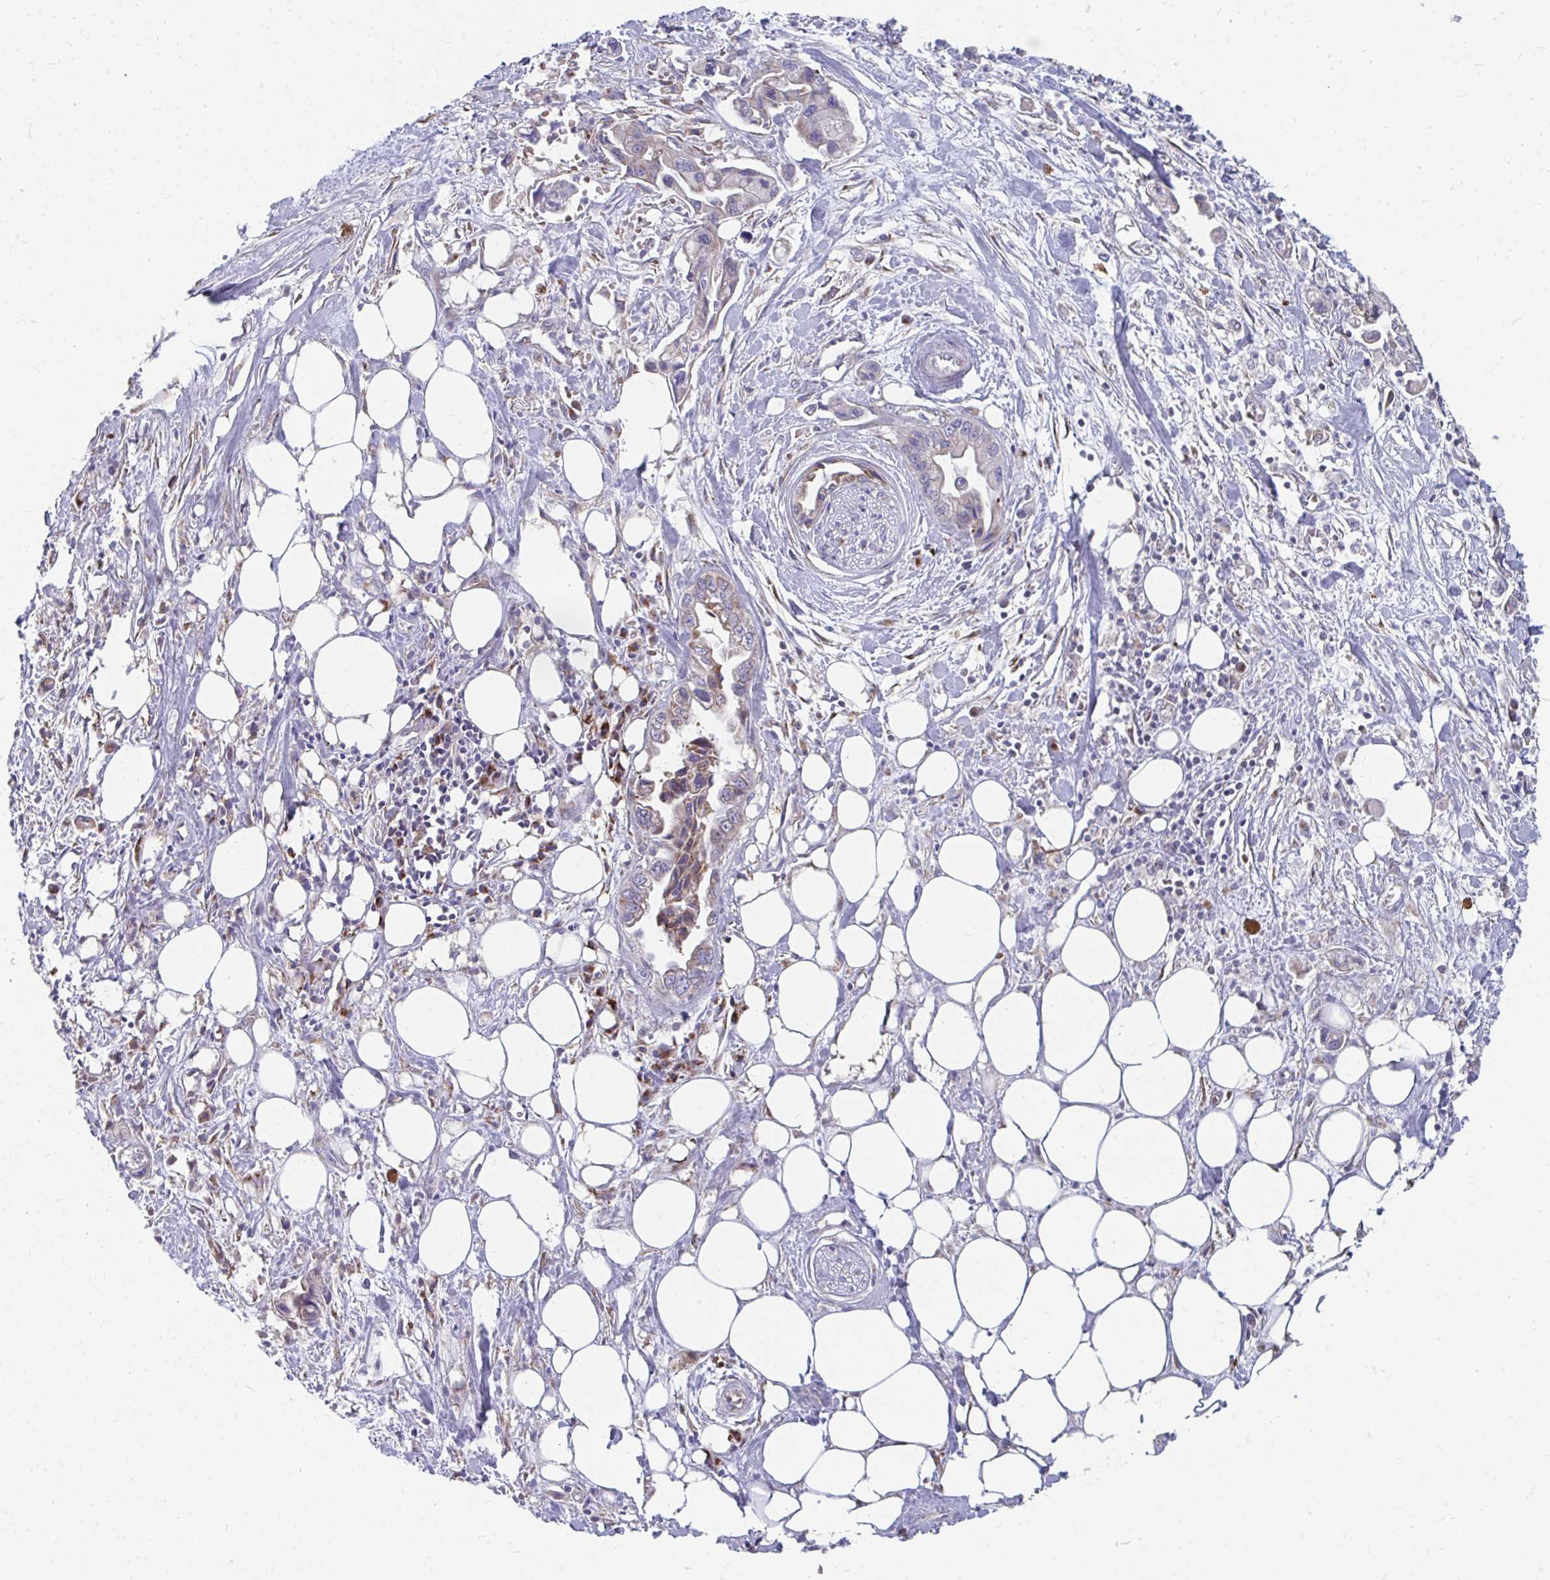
{"staining": {"intensity": "weak", "quantity": "<25%", "location": "cytoplasmic/membranous"}, "tissue": "pancreatic cancer", "cell_type": "Tumor cells", "image_type": "cancer", "snomed": [{"axis": "morphology", "description": "Adenocarcinoma, NOS"}, {"axis": "topography", "description": "Pancreas"}], "caption": "An image of pancreatic cancer (adenocarcinoma) stained for a protein demonstrates no brown staining in tumor cells. The staining was performed using DAB (3,3'-diaminobenzidine) to visualize the protein expression in brown, while the nuclei were stained in blue with hematoxylin (Magnification: 20x).", "gene": "PABIR3", "patient": {"sex": "male", "age": 61}}